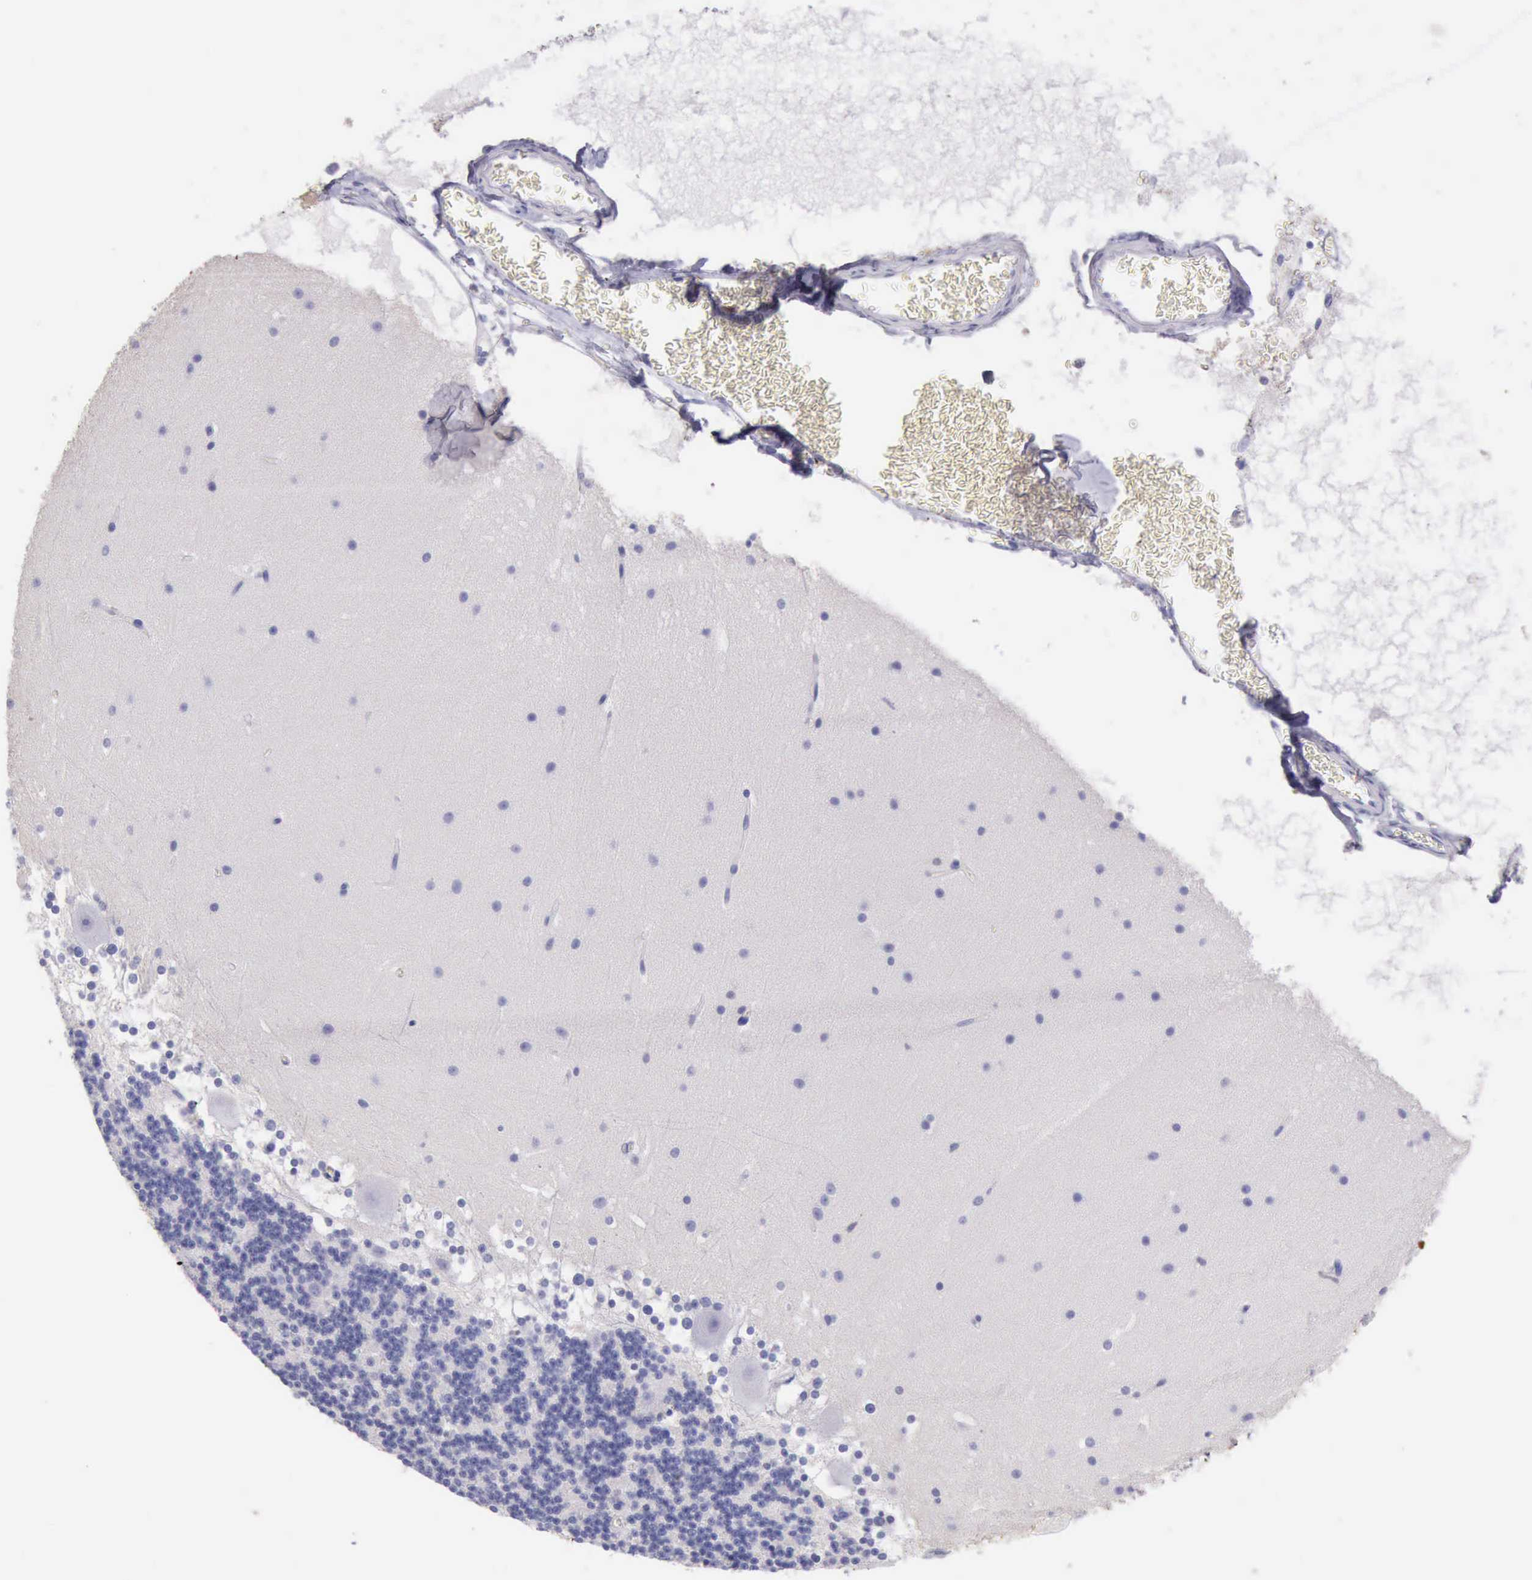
{"staining": {"intensity": "negative", "quantity": "none", "location": "none"}, "tissue": "cerebellum", "cell_type": "Cells in granular layer", "image_type": "normal", "snomed": [{"axis": "morphology", "description": "Normal tissue, NOS"}, {"axis": "topography", "description": "Cerebellum"}], "caption": "Immunohistochemical staining of benign human cerebellum shows no significant positivity in cells in granular layer. (DAB immunohistochemistry (IHC) visualized using brightfield microscopy, high magnification).", "gene": "CSTA", "patient": {"sex": "female", "age": 19}}